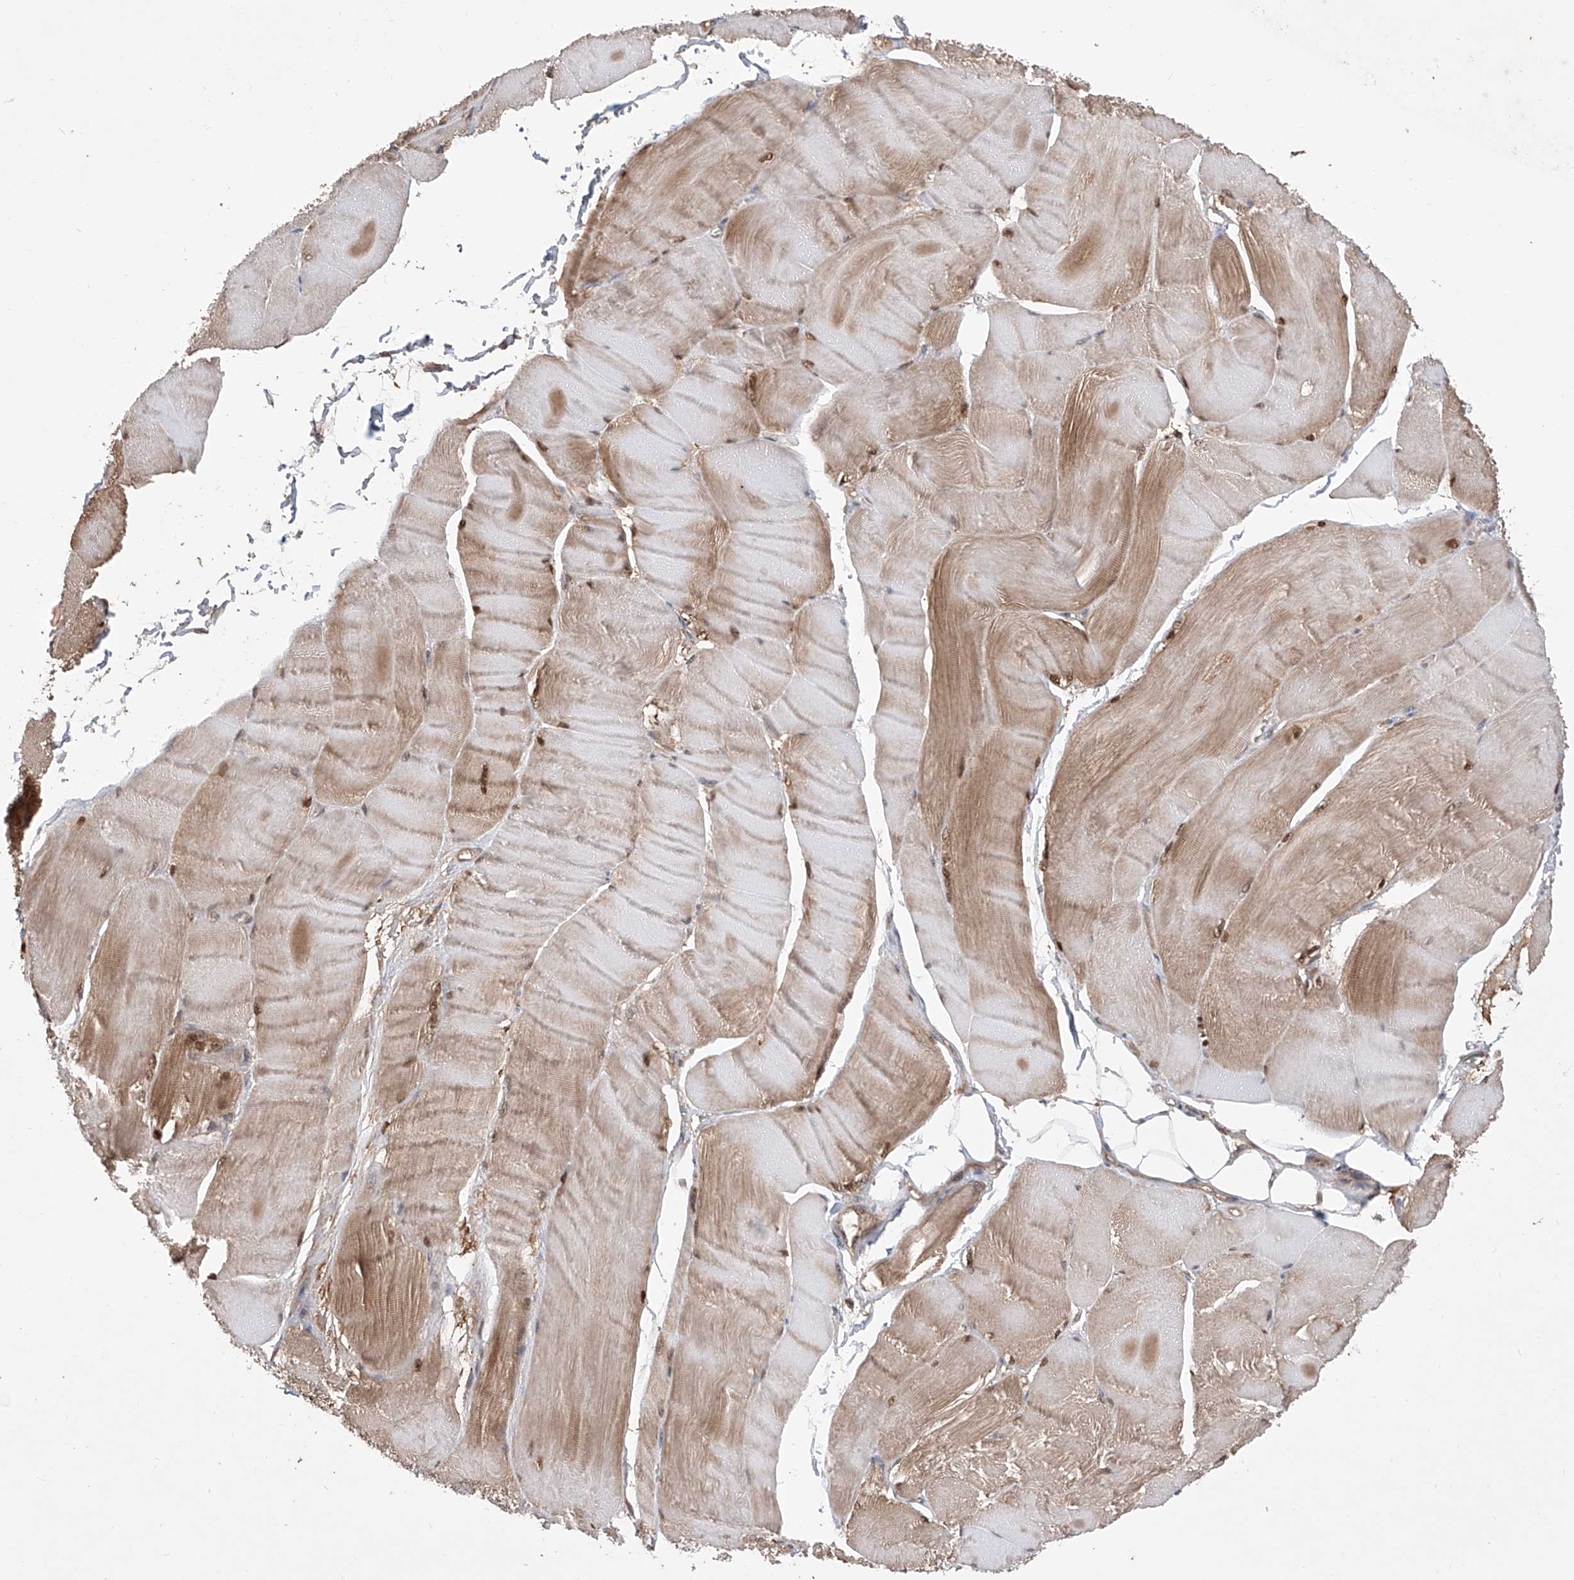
{"staining": {"intensity": "moderate", "quantity": "25%-75%", "location": "cytoplasmic/membranous"}, "tissue": "skeletal muscle", "cell_type": "Myocytes", "image_type": "normal", "snomed": [{"axis": "morphology", "description": "Normal tissue, NOS"}, {"axis": "morphology", "description": "Basal cell carcinoma"}, {"axis": "topography", "description": "Skeletal muscle"}], "caption": "Myocytes demonstrate medium levels of moderate cytoplasmic/membranous staining in about 25%-75% of cells in normal human skeletal muscle. (IHC, brightfield microscopy, high magnification).", "gene": "HOXC8", "patient": {"sex": "female", "age": 64}}